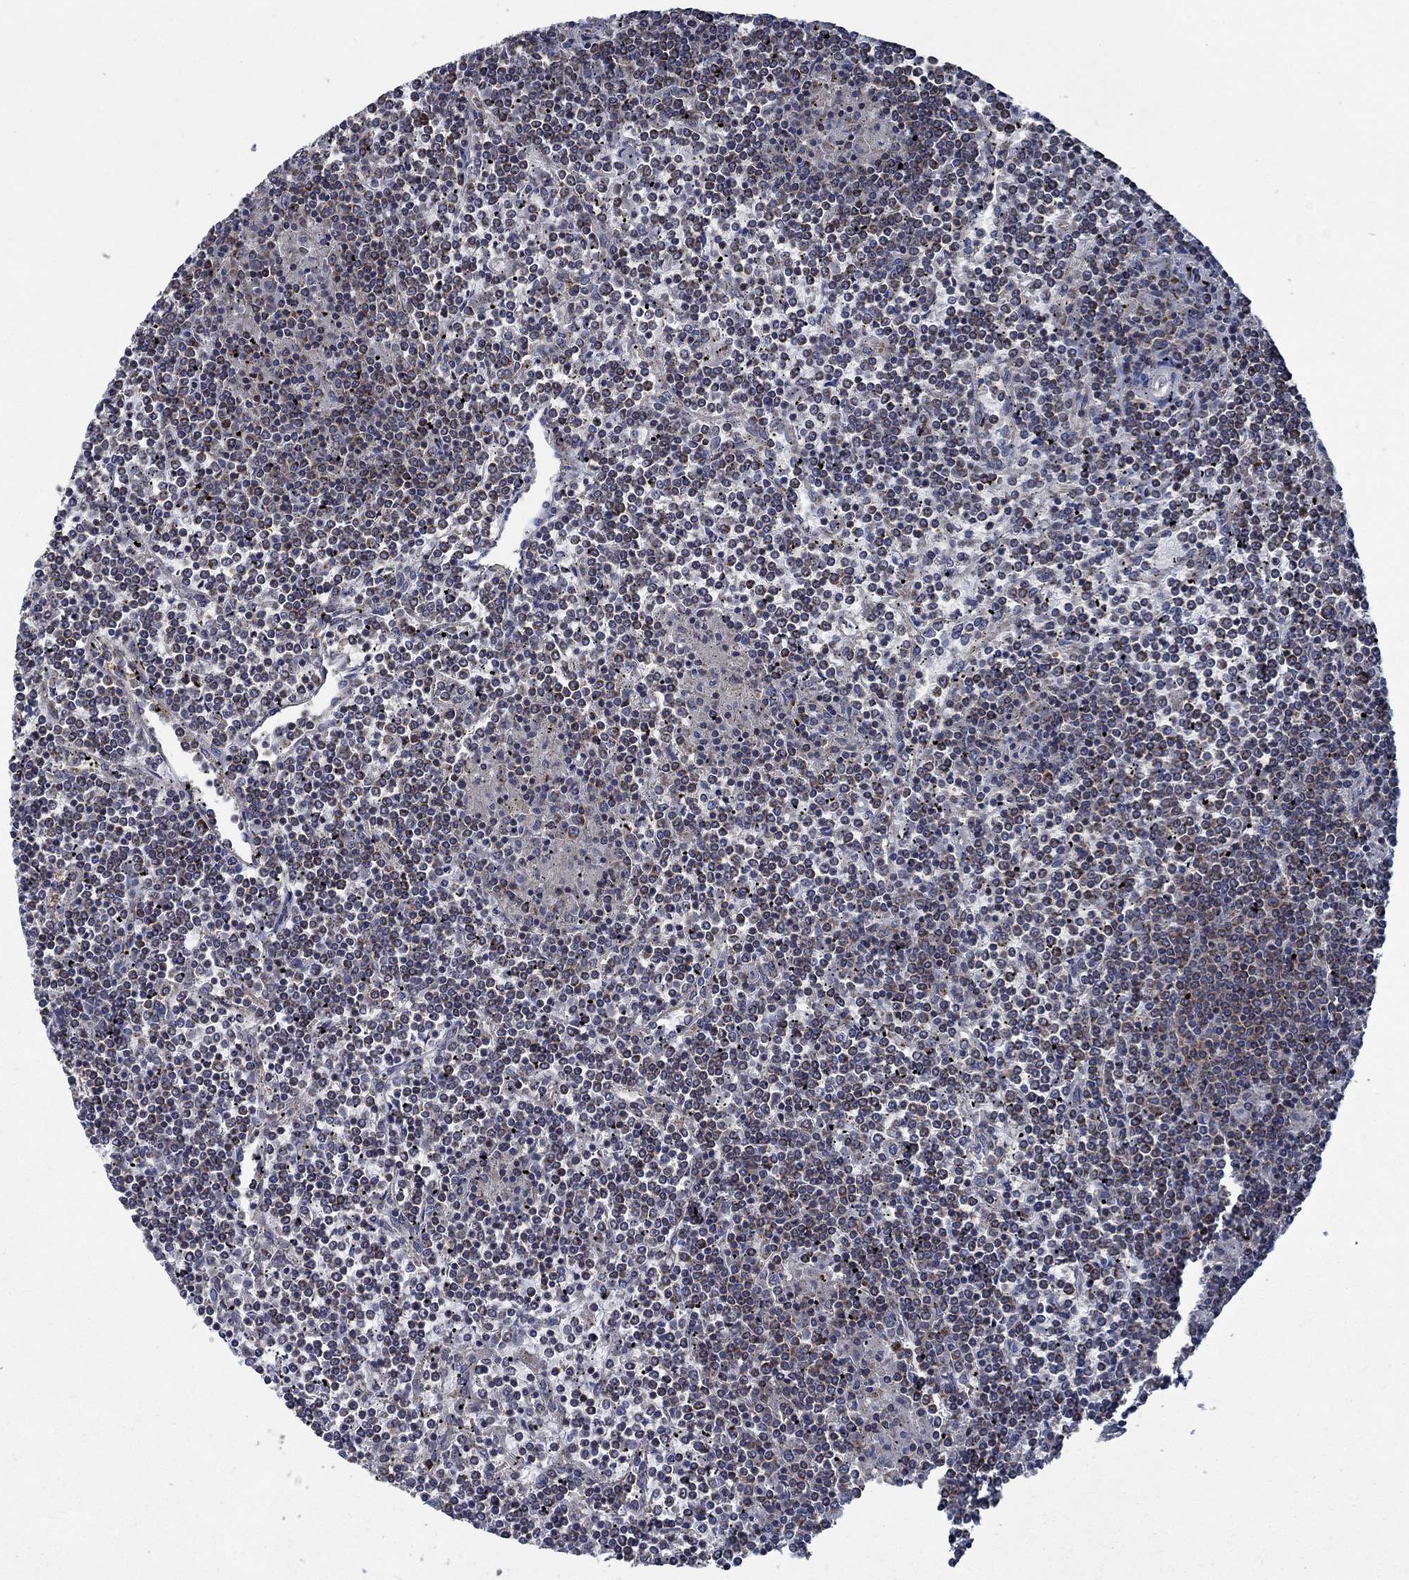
{"staining": {"intensity": "negative", "quantity": "none", "location": "none"}, "tissue": "lymphoma", "cell_type": "Tumor cells", "image_type": "cancer", "snomed": [{"axis": "morphology", "description": "Malignant lymphoma, non-Hodgkin's type, Low grade"}, {"axis": "topography", "description": "Spleen"}], "caption": "Tumor cells show no significant protein expression in malignant lymphoma, non-Hodgkin's type (low-grade).", "gene": "STXBP6", "patient": {"sex": "female", "age": 19}}